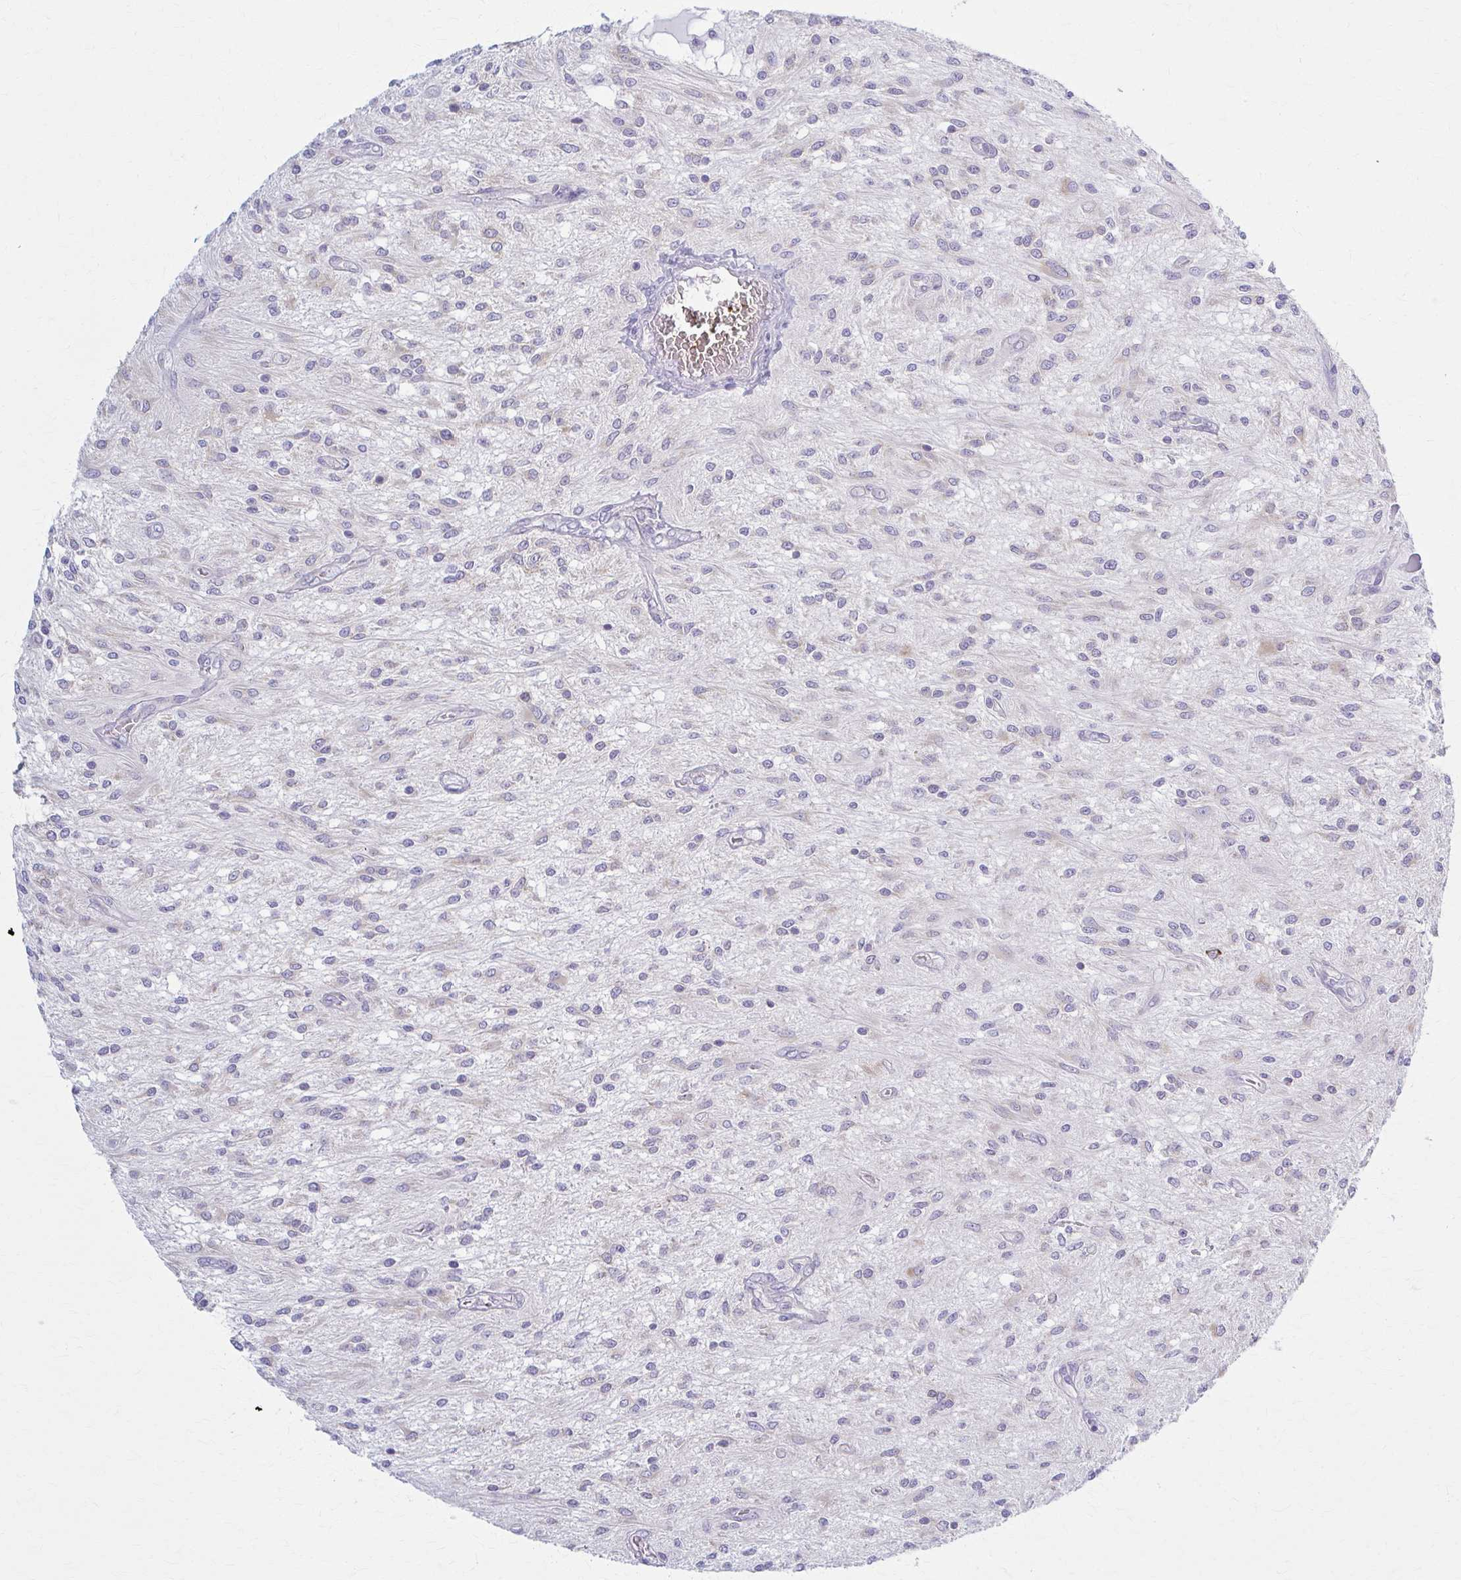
{"staining": {"intensity": "negative", "quantity": "none", "location": "none"}, "tissue": "glioma", "cell_type": "Tumor cells", "image_type": "cancer", "snomed": [{"axis": "morphology", "description": "Glioma, malignant, Low grade"}, {"axis": "topography", "description": "Cerebellum"}], "caption": "DAB immunohistochemical staining of glioma exhibits no significant expression in tumor cells.", "gene": "PRKRA", "patient": {"sex": "female", "age": 14}}